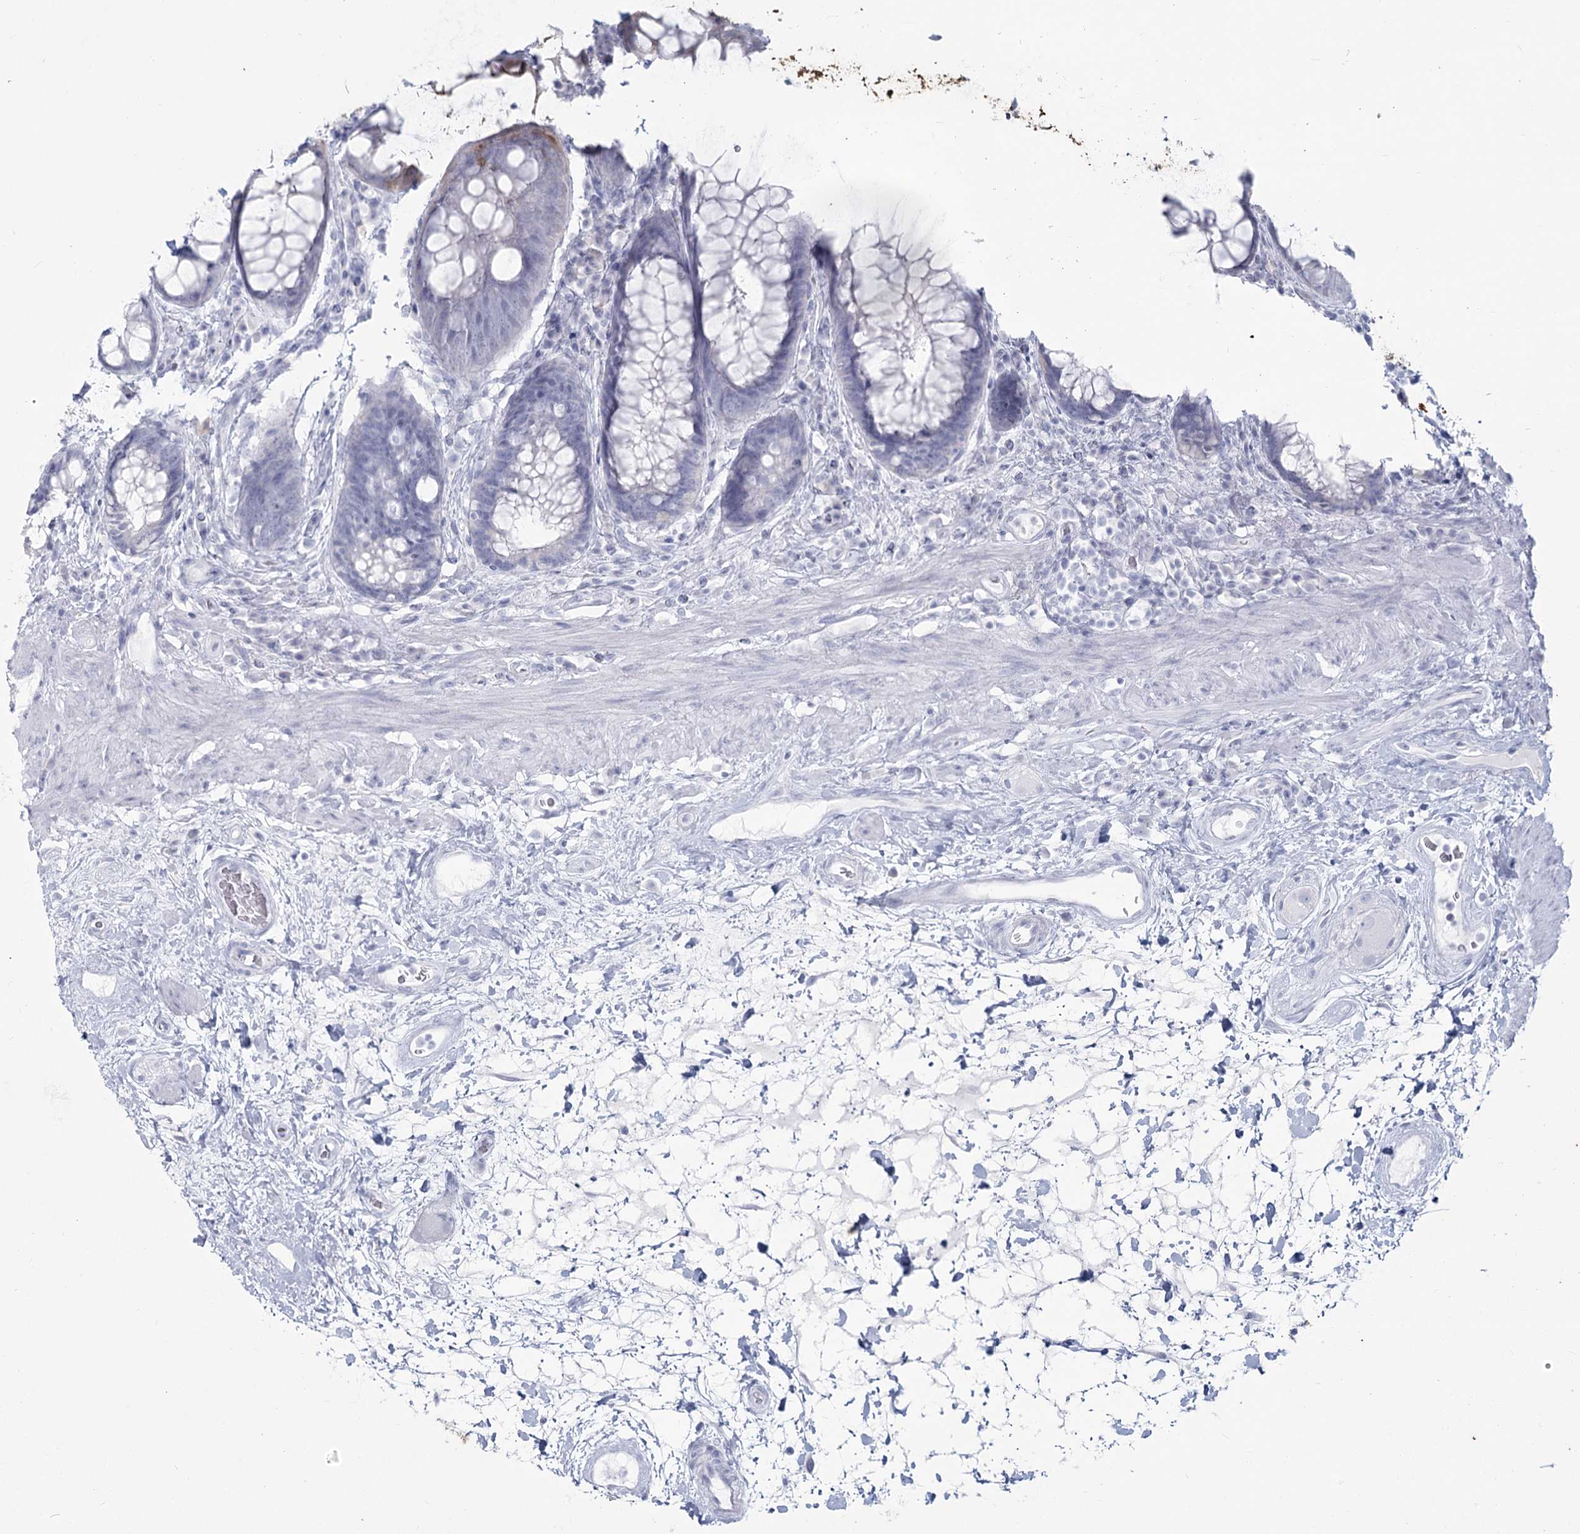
{"staining": {"intensity": "strong", "quantity": "25%-75%", "location": "cytoplasmic/membranous"}, "tissue": "rectum", "cell_type": "Glandular cells", "image_type": "normal", "snomed": [{"axis": "morphology", "description": "Normal tissue, NOS"}, {"axis": "topography", "description": "Rectum"}], "caption": "IHC (DAB) staining of unremarkable human rectum shows strong cytoplasmic/membranous protein positivity in about 25%-75% of glandular cells. Nuclei are stained in blue.", "gene": "SLC6A19", "patient": {"sex": "male", "age": 64}}